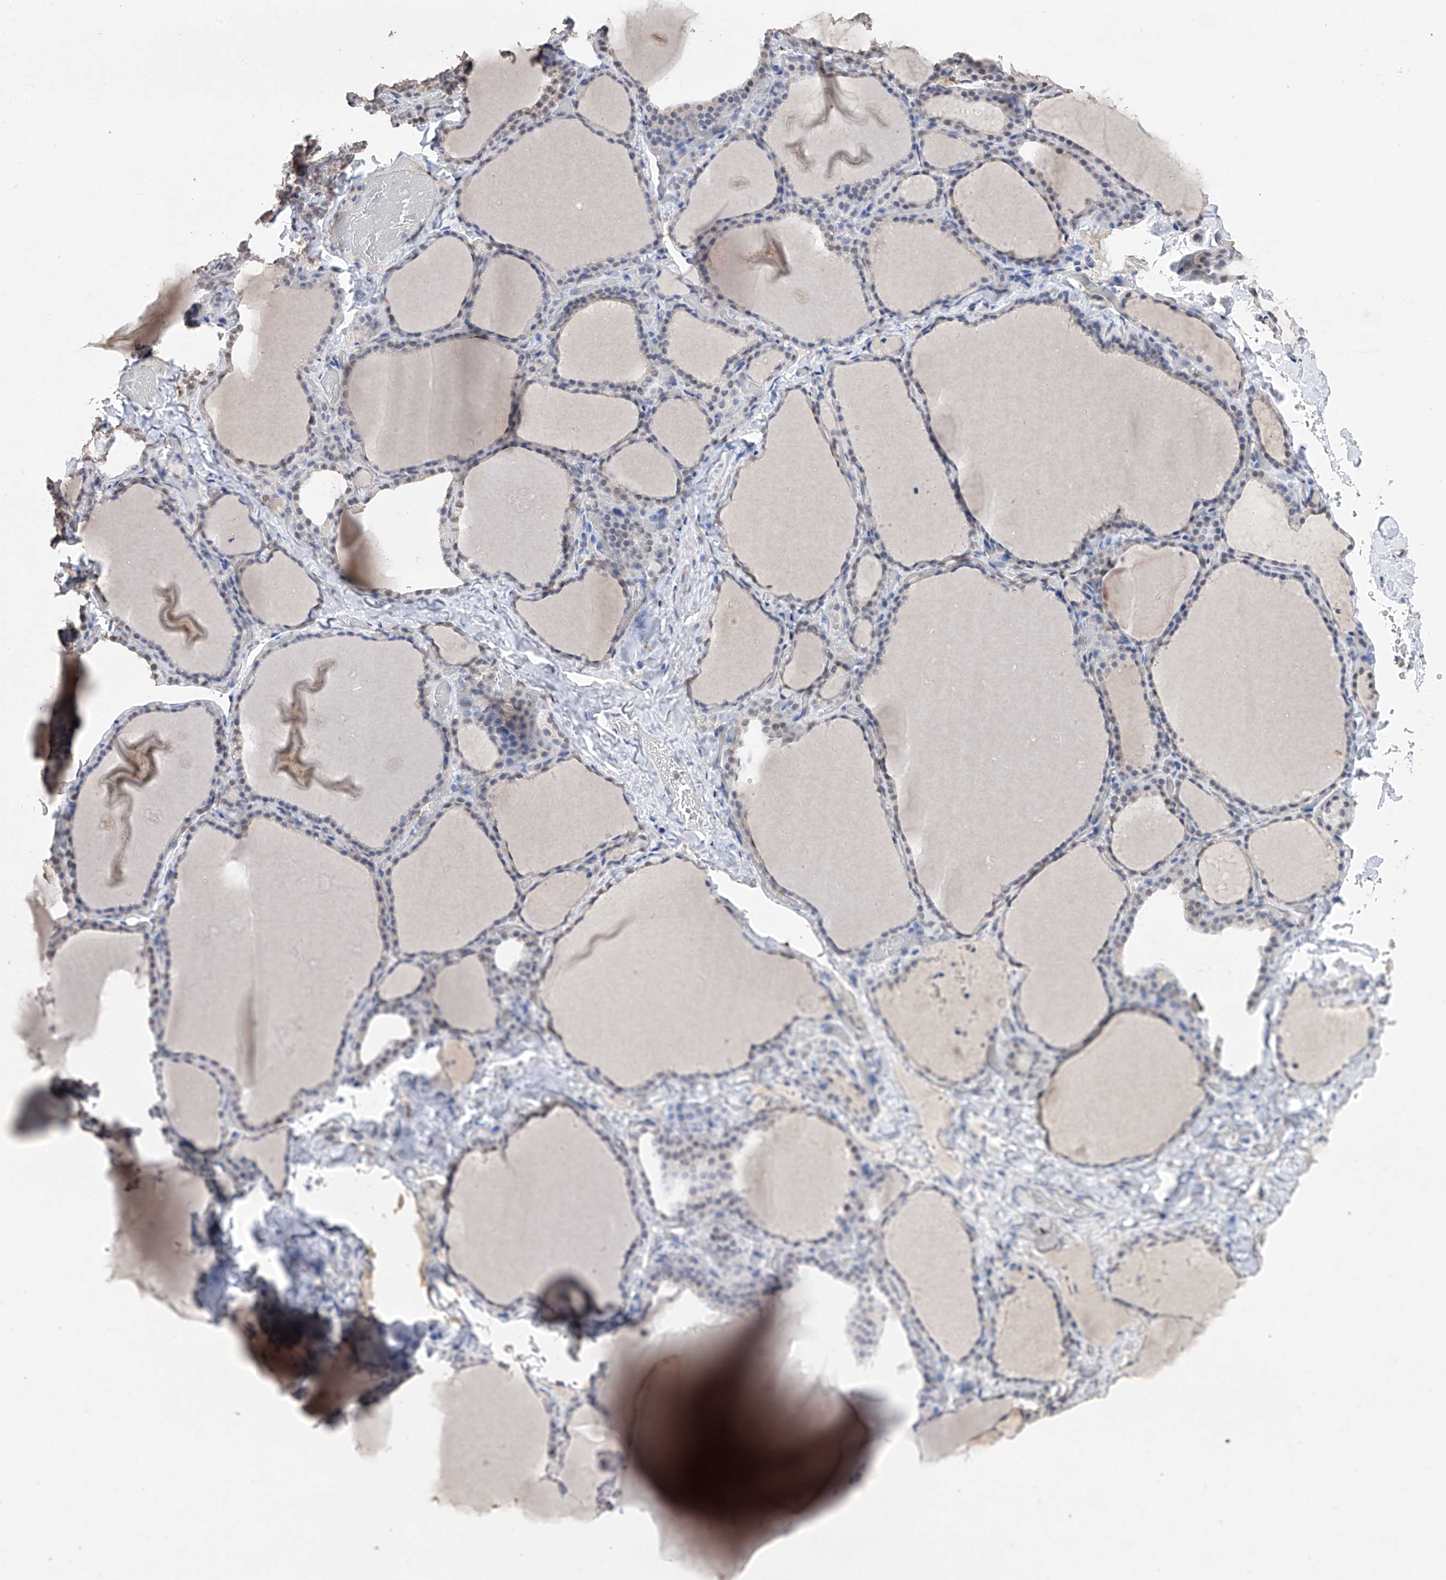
{"staining": {"intensity": "moderate", "quantity": "<25%", "location": "nuclear"}, "tissue": "thyroid gland", "cell_type": "Glandular cells", "image_type": "normal", "snomed": [{"axis": "morphology", "description": "Normal tissue, NOS"}, {"axis": "topography", "description": "Thyroid gland"}], "caption": "IHC image of unremarkable thyroid gland stained for a protein (brown), which exhibits low levels of moderate nuclear staining in about <25% of glandular cells.", "gene": "DMAP1", "patient": {"sex": "female", "age": 22}}